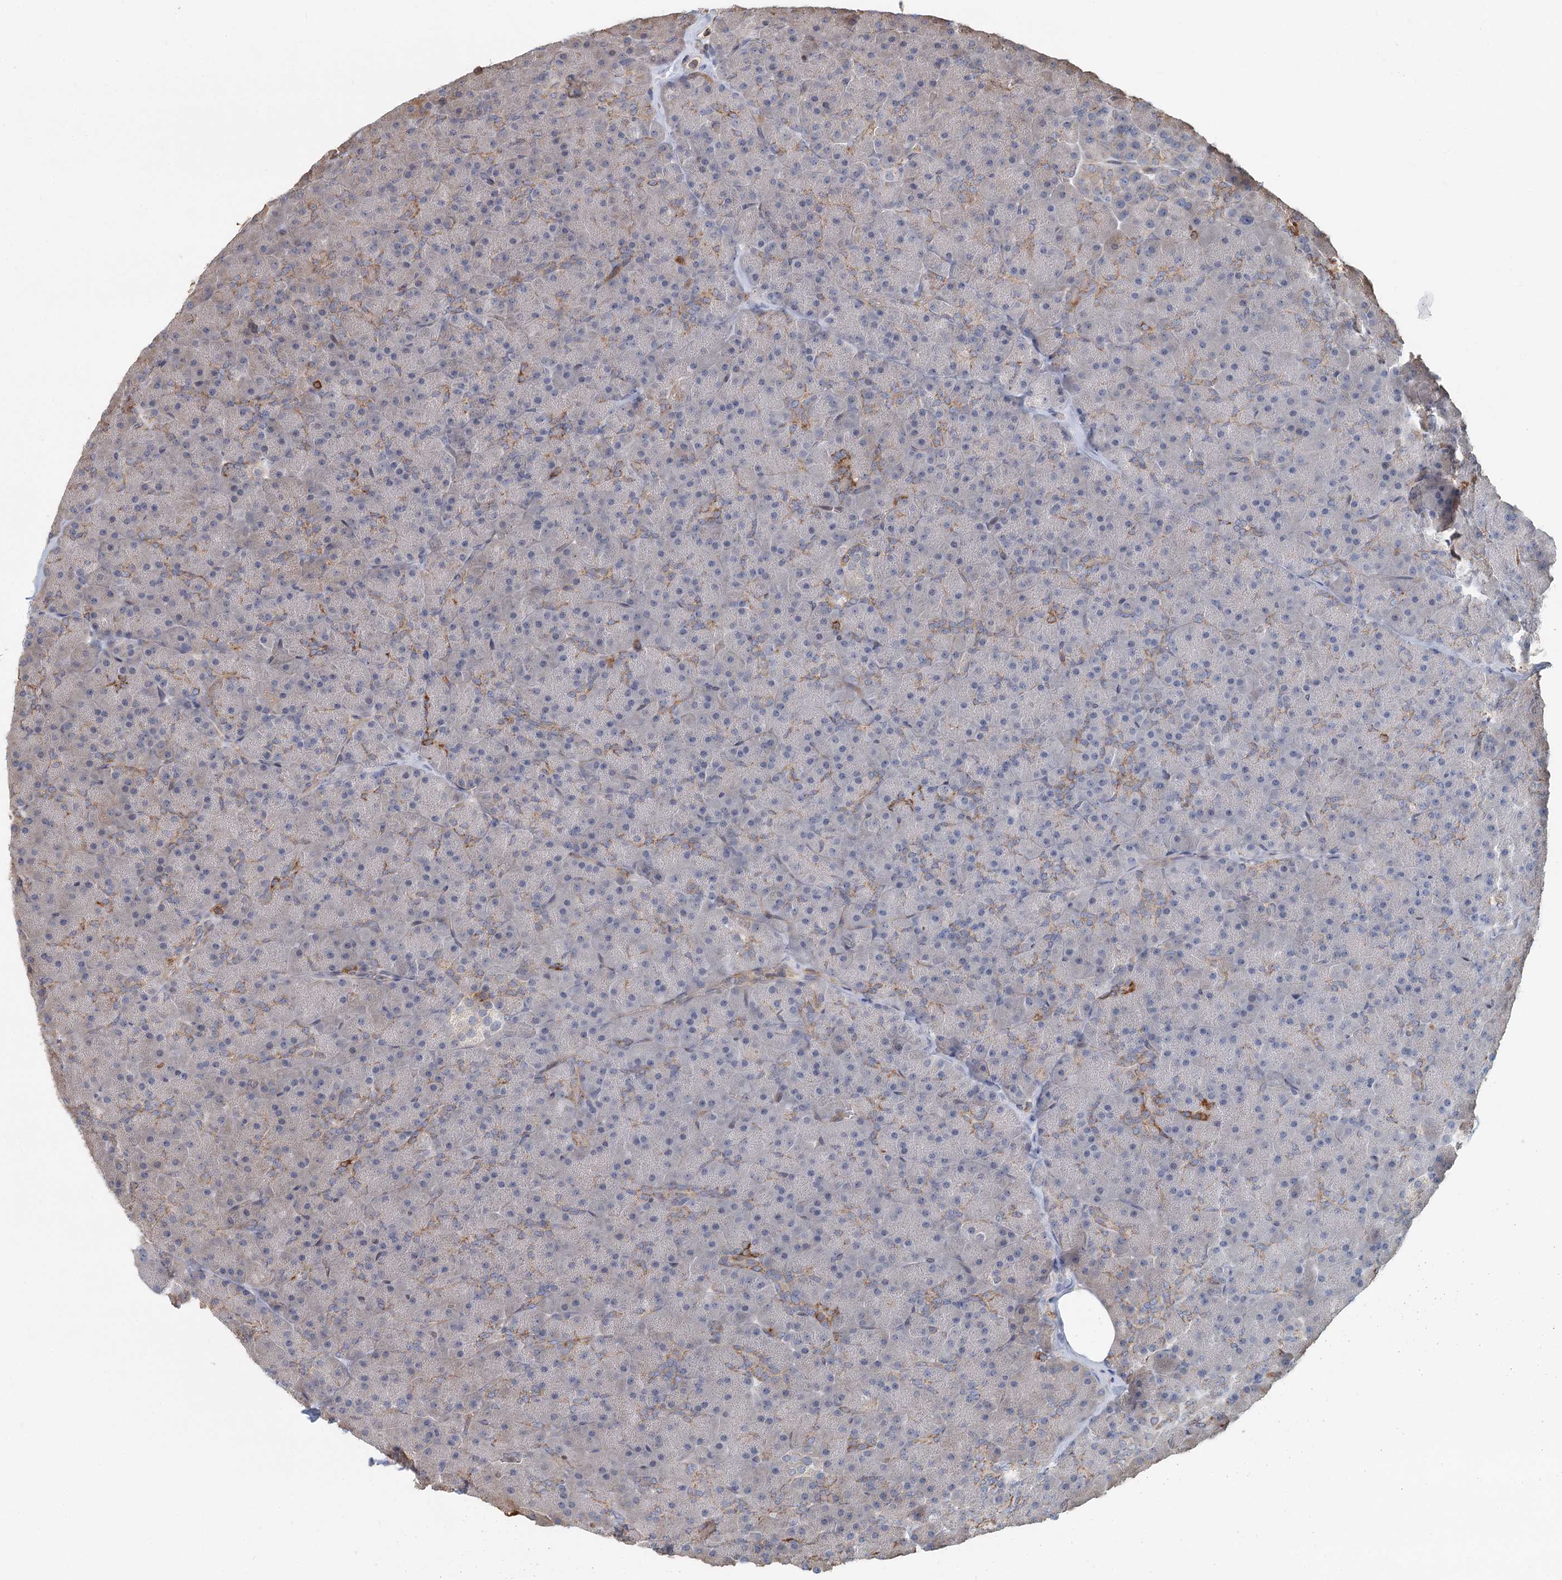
{"staining": {"intensity": "strong", "quantity": "<25%", "location": "cytoplasmic/membranous"}, "tissue": "pancreas", "cell_type": "Exocrine glandular cells", "image_type": "normal", "snomed": [{"axis": "morphology", "description": "Normal tissue, NOS"}, {"axis": "topography", "description": "Pancreas"}], "caption": "This is a histology image of immunohistochemistry staining of unremarkable pancreas, which shows strong expression in the cytoplasmic/membranous of exocrine glandular cells.", "gene": "RNF111", "patient": {"sex": "male", "age": 36}}